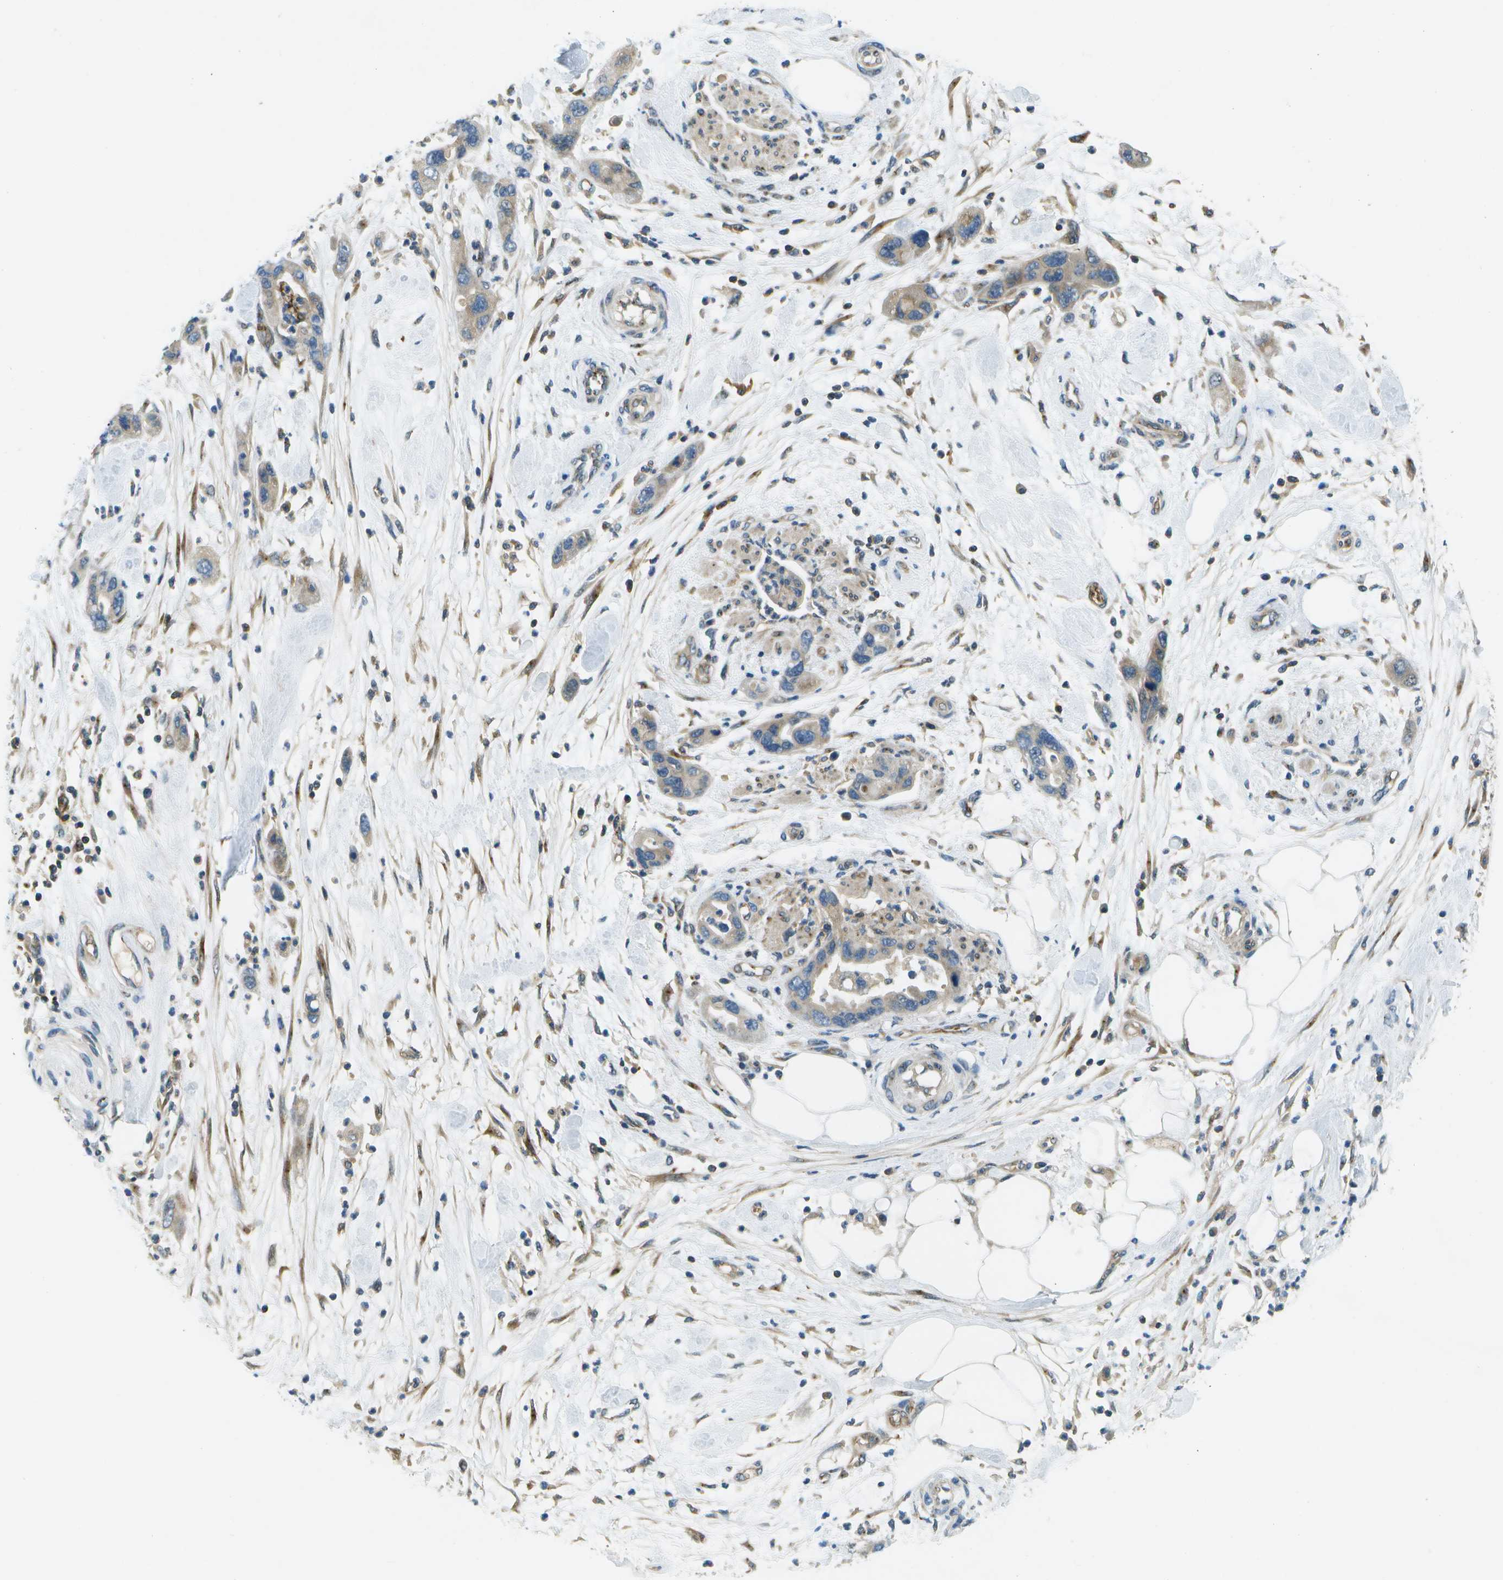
{"staining": {"intensity": "weak", "quantity": "<25%", "location": "cytoplasmic/membranous"}, "tissue": "pancreatic cancer", "cell_type": "Tumor cells", "image_type": "cancer", "snomed": [{"axis": "morphology", "description": "Normal tissue, NOS"}, {"axis": "morphology", "description": "Adenocarcinoma, NOS"}, {"axis": "topography", "description": "Pancreas"}], "caption": "This image is of pancreatic cancer stained with immunohistochemistry to label a protein in brown with the nuclei are counter-stained blue. There is no staining in tumor cells. The staining is performed using DAB brown chromogen with nuclei counter-stained in using hematoxylin.", "gene": "CTIF", "patient": {"sex": "female", "age": 71}}